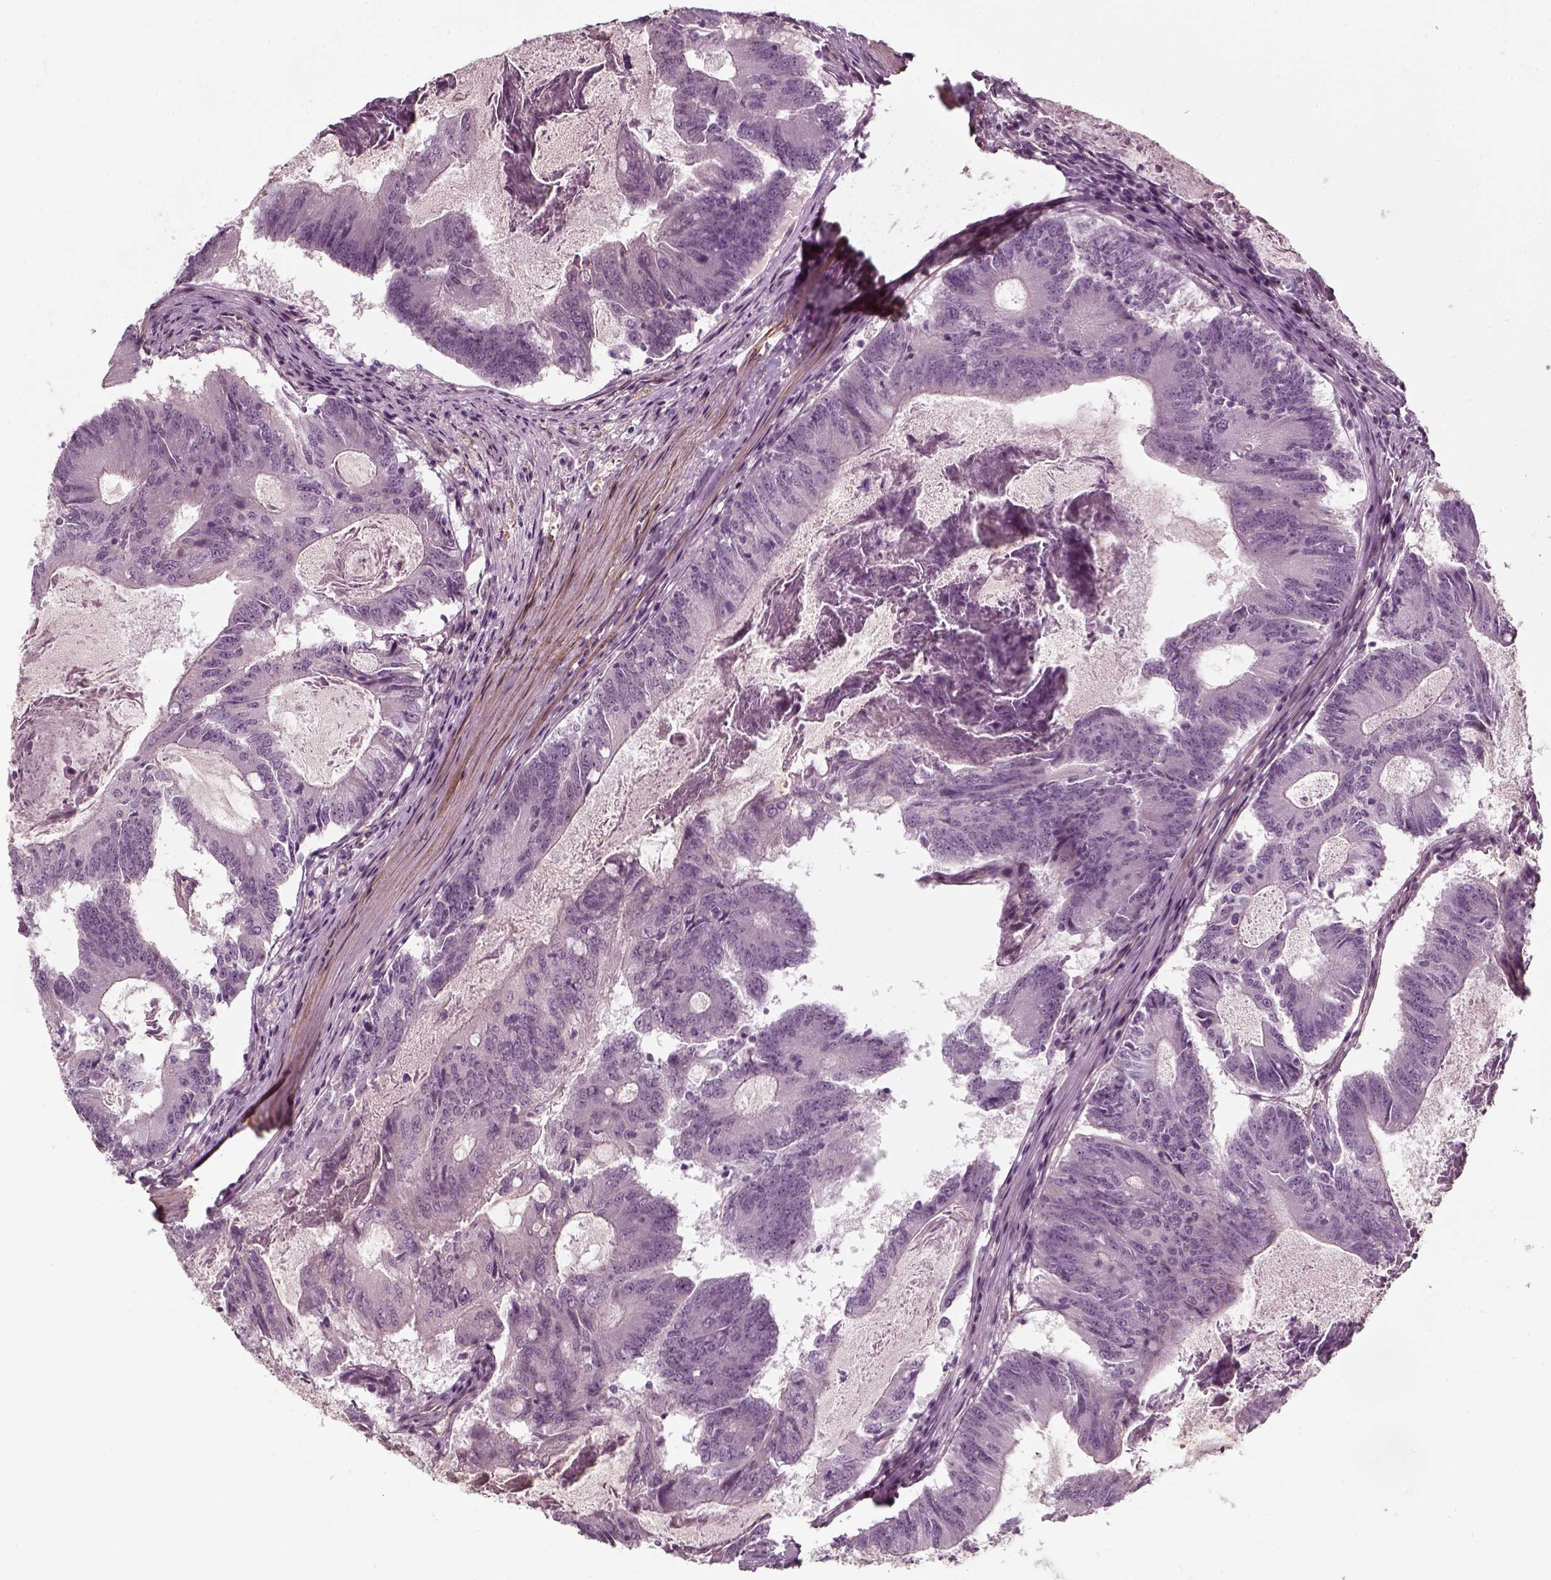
{"staining": {"intensity": "negative", "quantity": "none", "location": "none"}, "tissue": "colorectal cancer", "cell_type": "Tumor cells", "image_type": "cancer", "snomed": [{"axis": "morphology", "description": "Adenocarcinoma, NOS"}, {"axis": "topography", "description": "Colon"}], "caption": "DAB immunohistochemical staining of colorectal cancer (adenocarcinoma) exhibits no significant expression in tumor cells. (Stains: DAB immunohistochemistry with hematoxylin counter stain, Microscopy: brightfield microscopy at high magnification).", "gene": "LAMB2", "patient": {"sex": "female", "age": 70}}